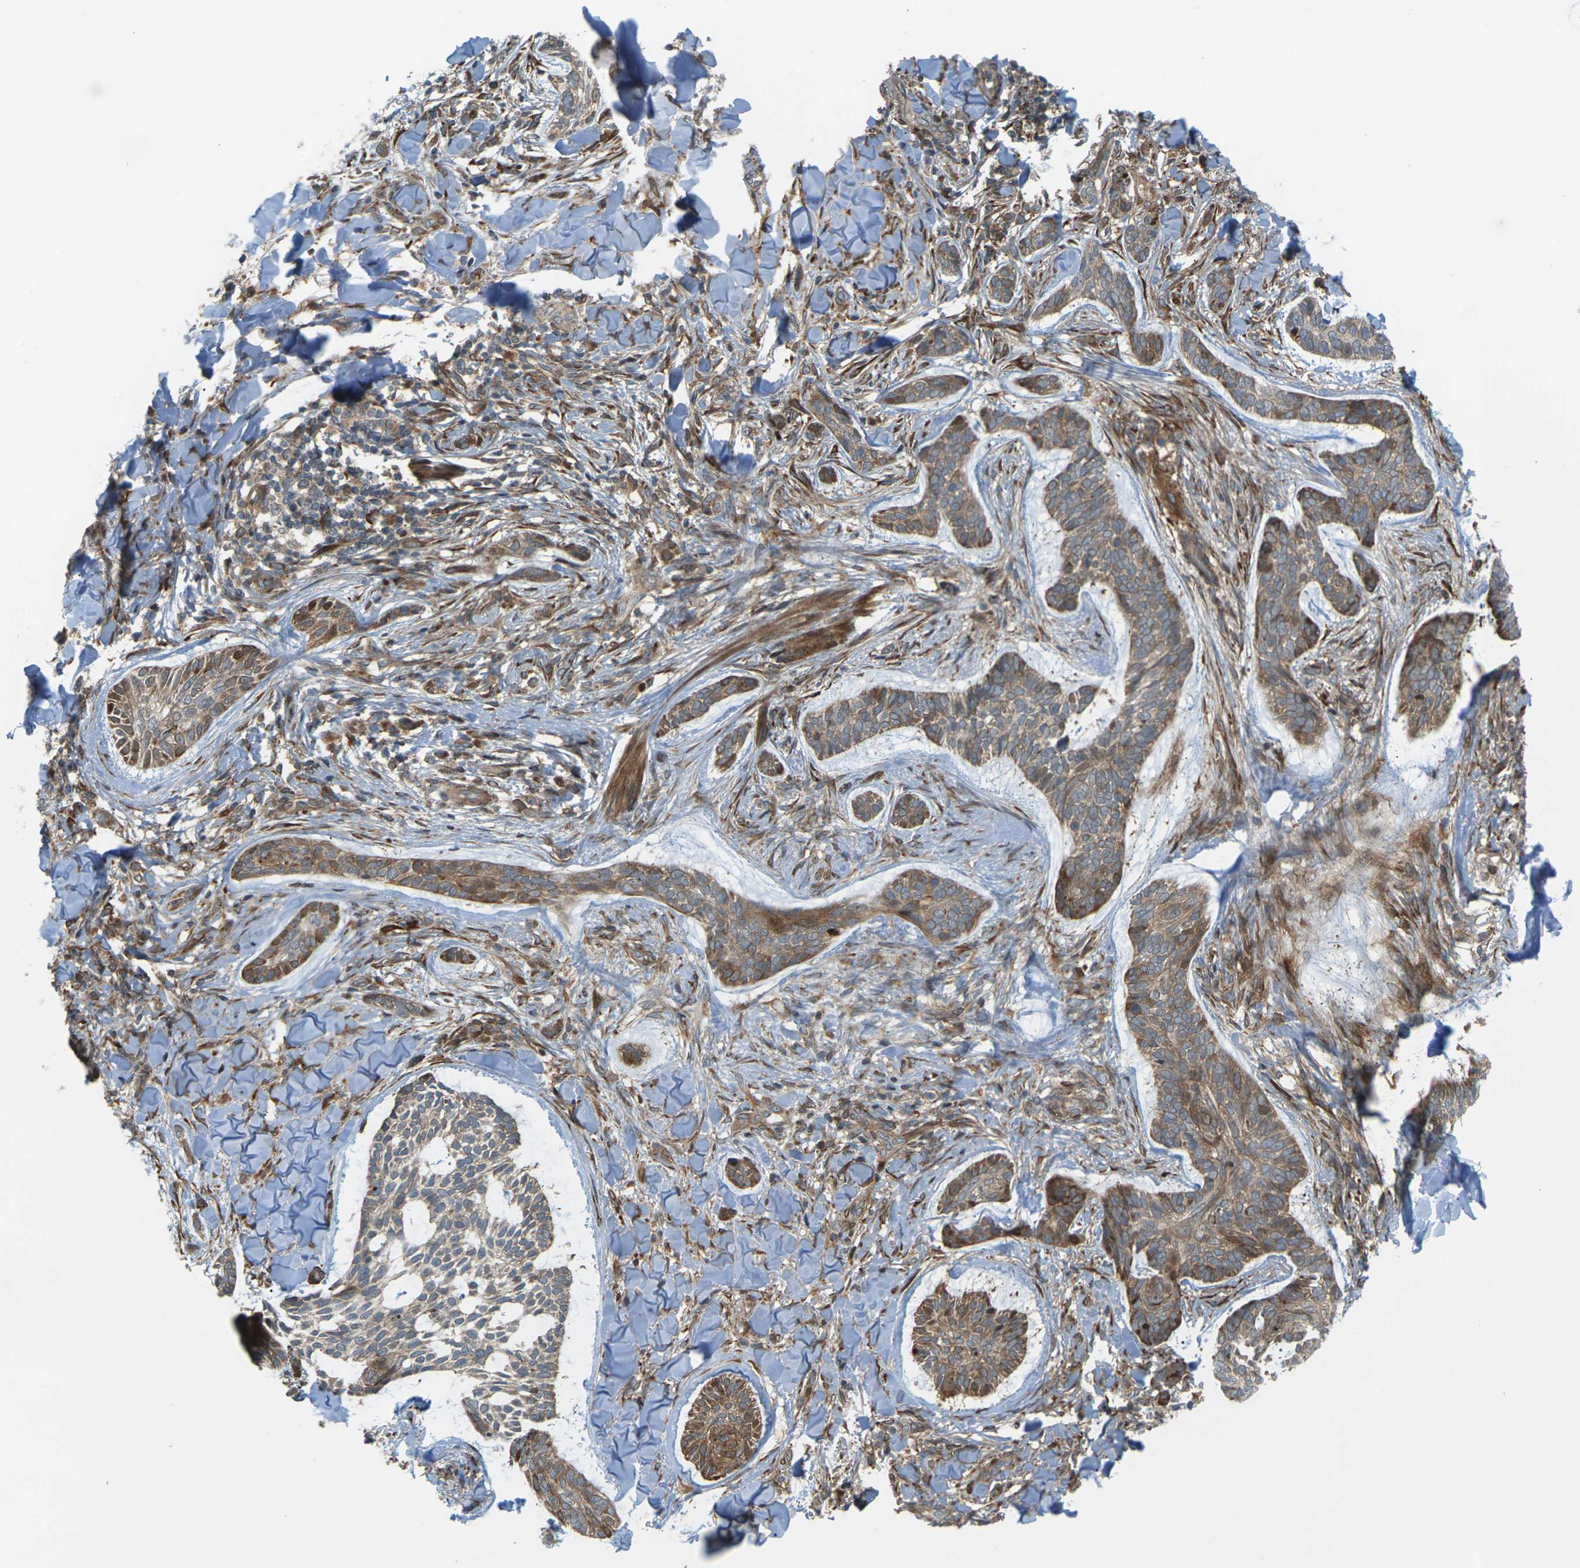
{"staining": {"intensity": "moderate", "quantity": ">75%", "location": "cytoplasmic/membranous"}, "tissue": "skin cancer", "cell_type": "Tumor cells", "image_type": "cancer", "snomed": [{"axis": "morphology", "description": "Basal cell carcinoma"}, {"axis": "topography", "description": "Skin"}], "caption": "Immunohistochemistry histopathology image of neoplastic tissue: human basal cell carcinoma (skin) stained using immunohistochemistry exhibits medium levels of moderate protein expression localized specifically in the cytoplasmic/membranous of tumor cells, appearing as a cytoplasmic/membranous brown color.", "gene": "ROBO1", "patient": {"sex": "male", "age": 43}}